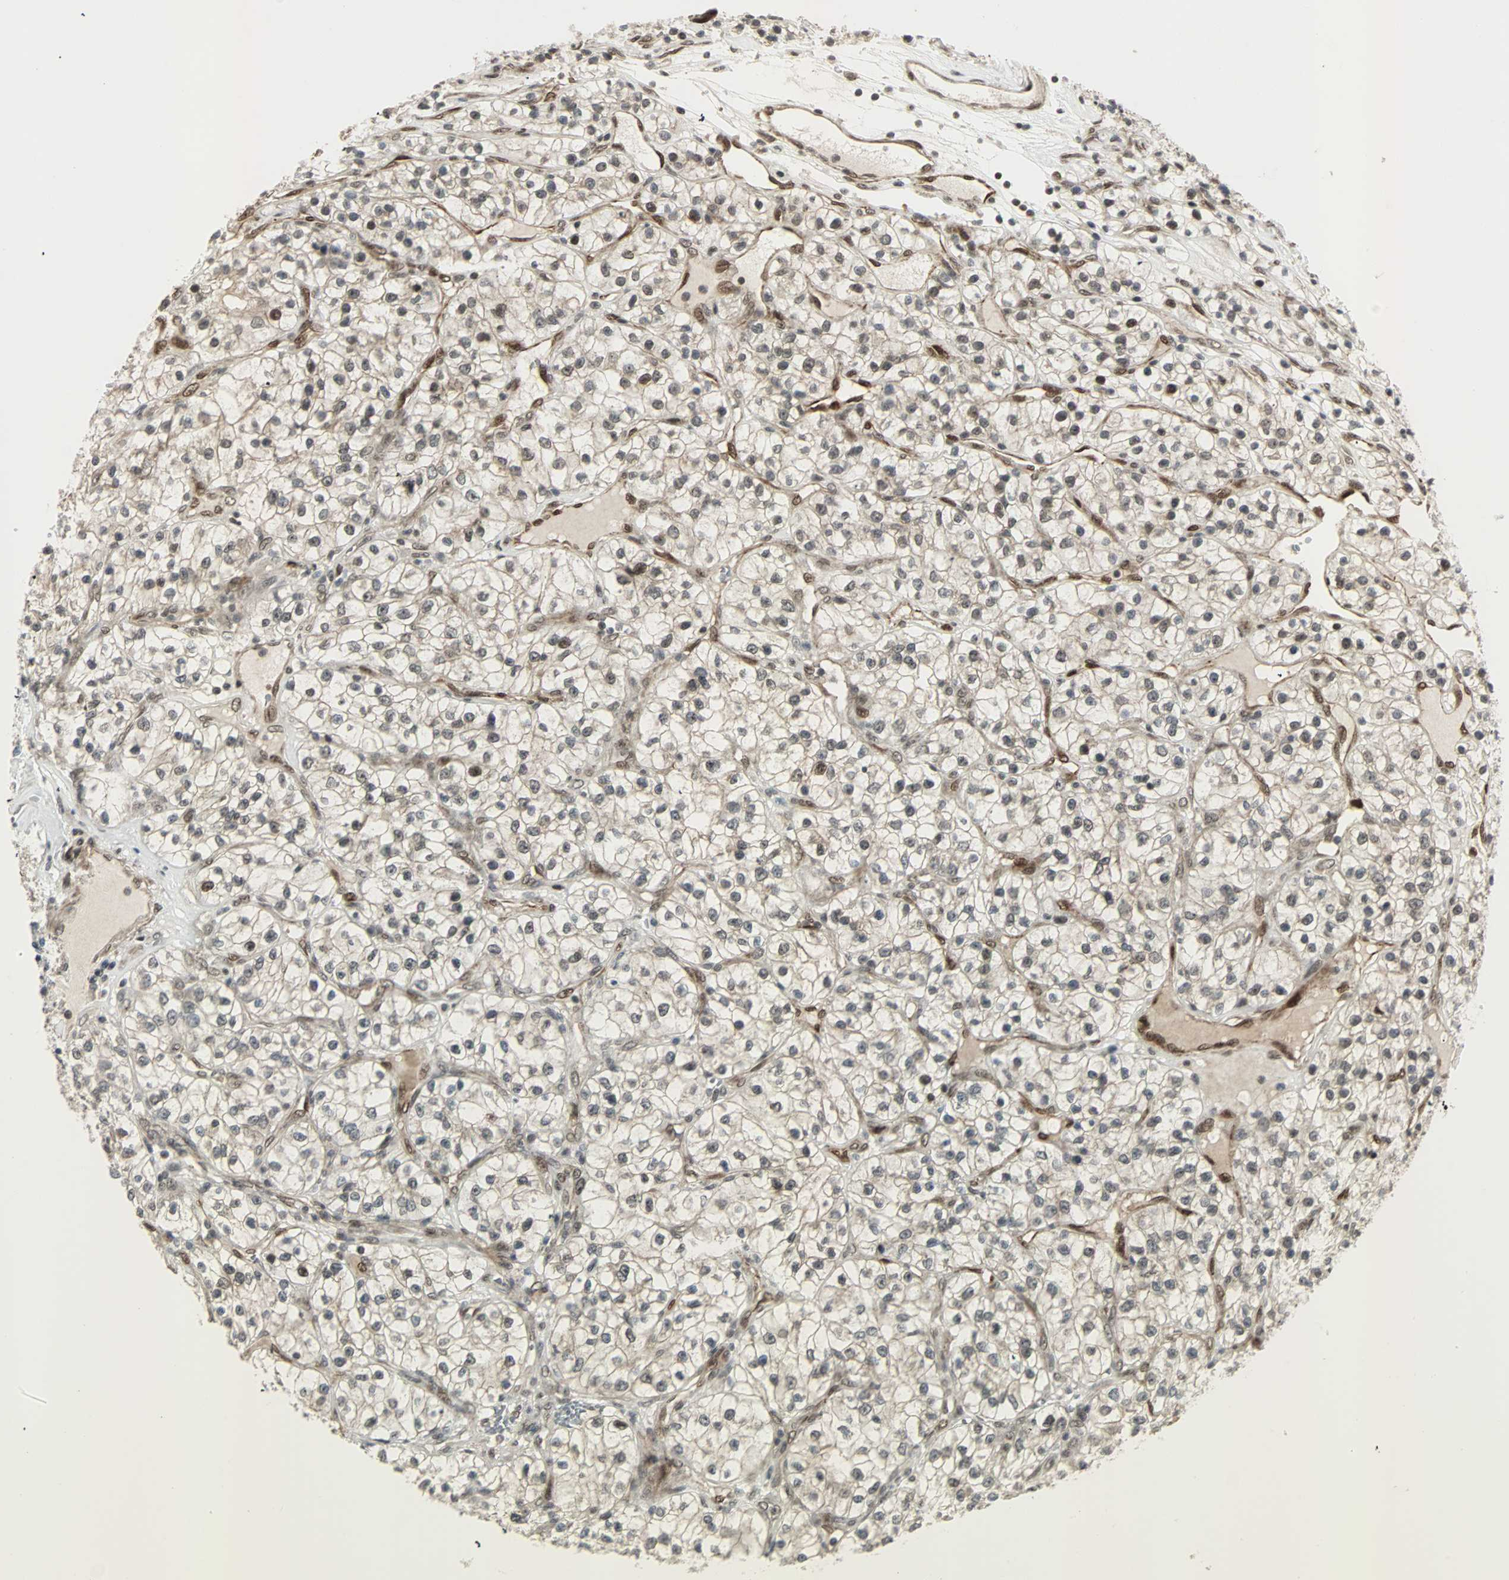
{"staining": {"intensity": "weak", "quantity": "<25%", "location": "nuclear"}, "tissue": "renal cancer", "cell_type": "Tumor cells", "image_type": "cancer", "snomed": [{"axis": "morphology", "description": "Adenocarcinoma, NOS"}, {"axis": "topography", "description": "Kidney"}], "caption": "A micrograph of human renal cancer is negative for staining in tumor cells. (DAB immunohistochemistry, high magnification).", "gene": "CBX4", "patient": {"sex": "female", "age": 57}}